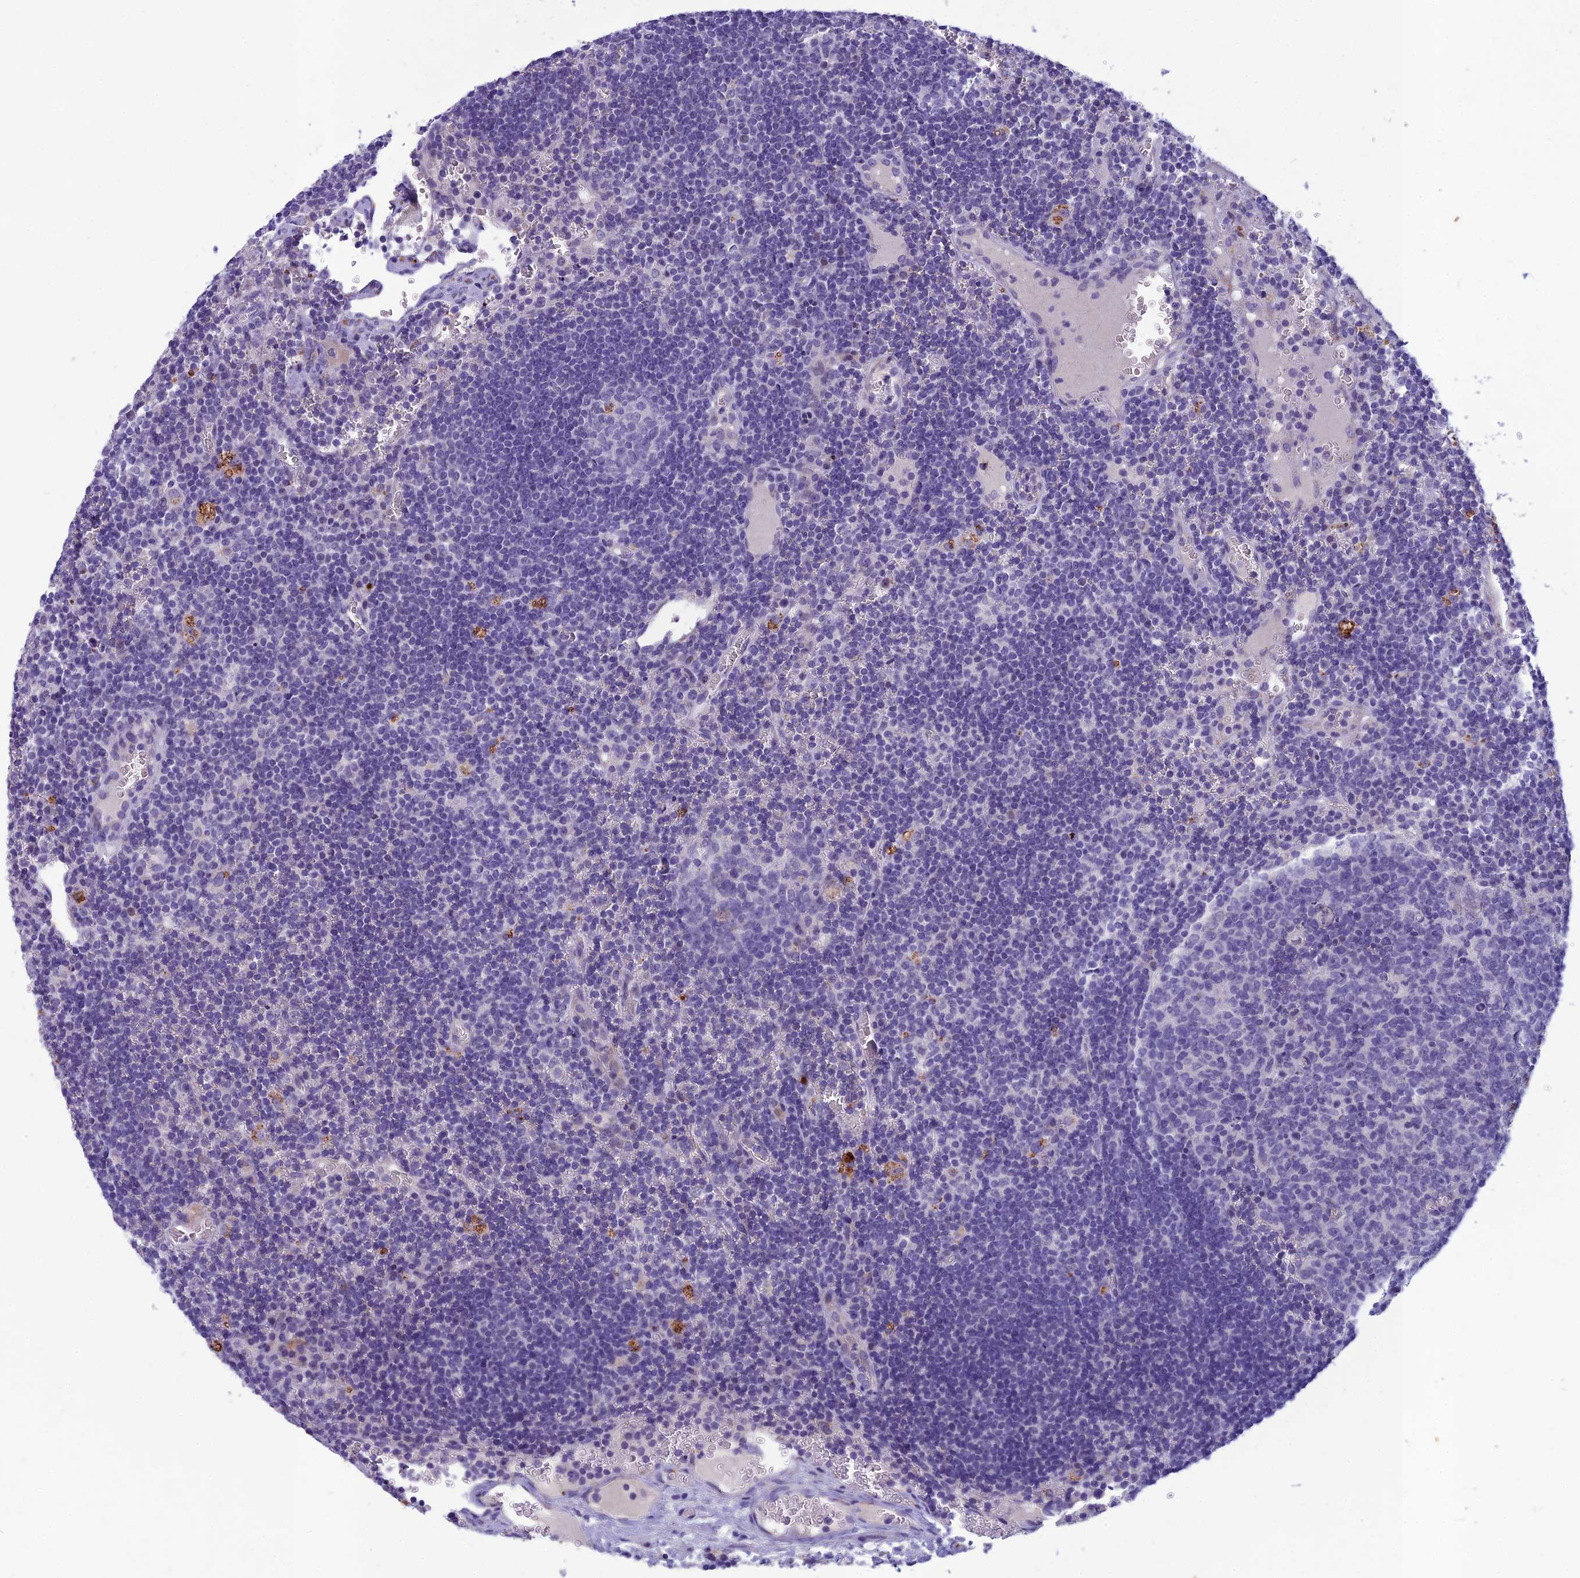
{"staining": {"intensity": "negative", "quantity": "none", "location": "none"}, "tissue": "lymph node", "cell_type": "Germinal center cells", "image_type": "normal", "snomed": [{"axis": "morphology", "description": "Normal tissue, NOS"}, {"axis": "topography", "description": "Lymph node"}], "caption": "DAB (3,3'-diaminobenzidine) immunohistochemical staining of benign human lymph node displays no significant expression in germinal center cells.", "gene": "IFT172", "patient": {"sex": "female", "age": 73}}